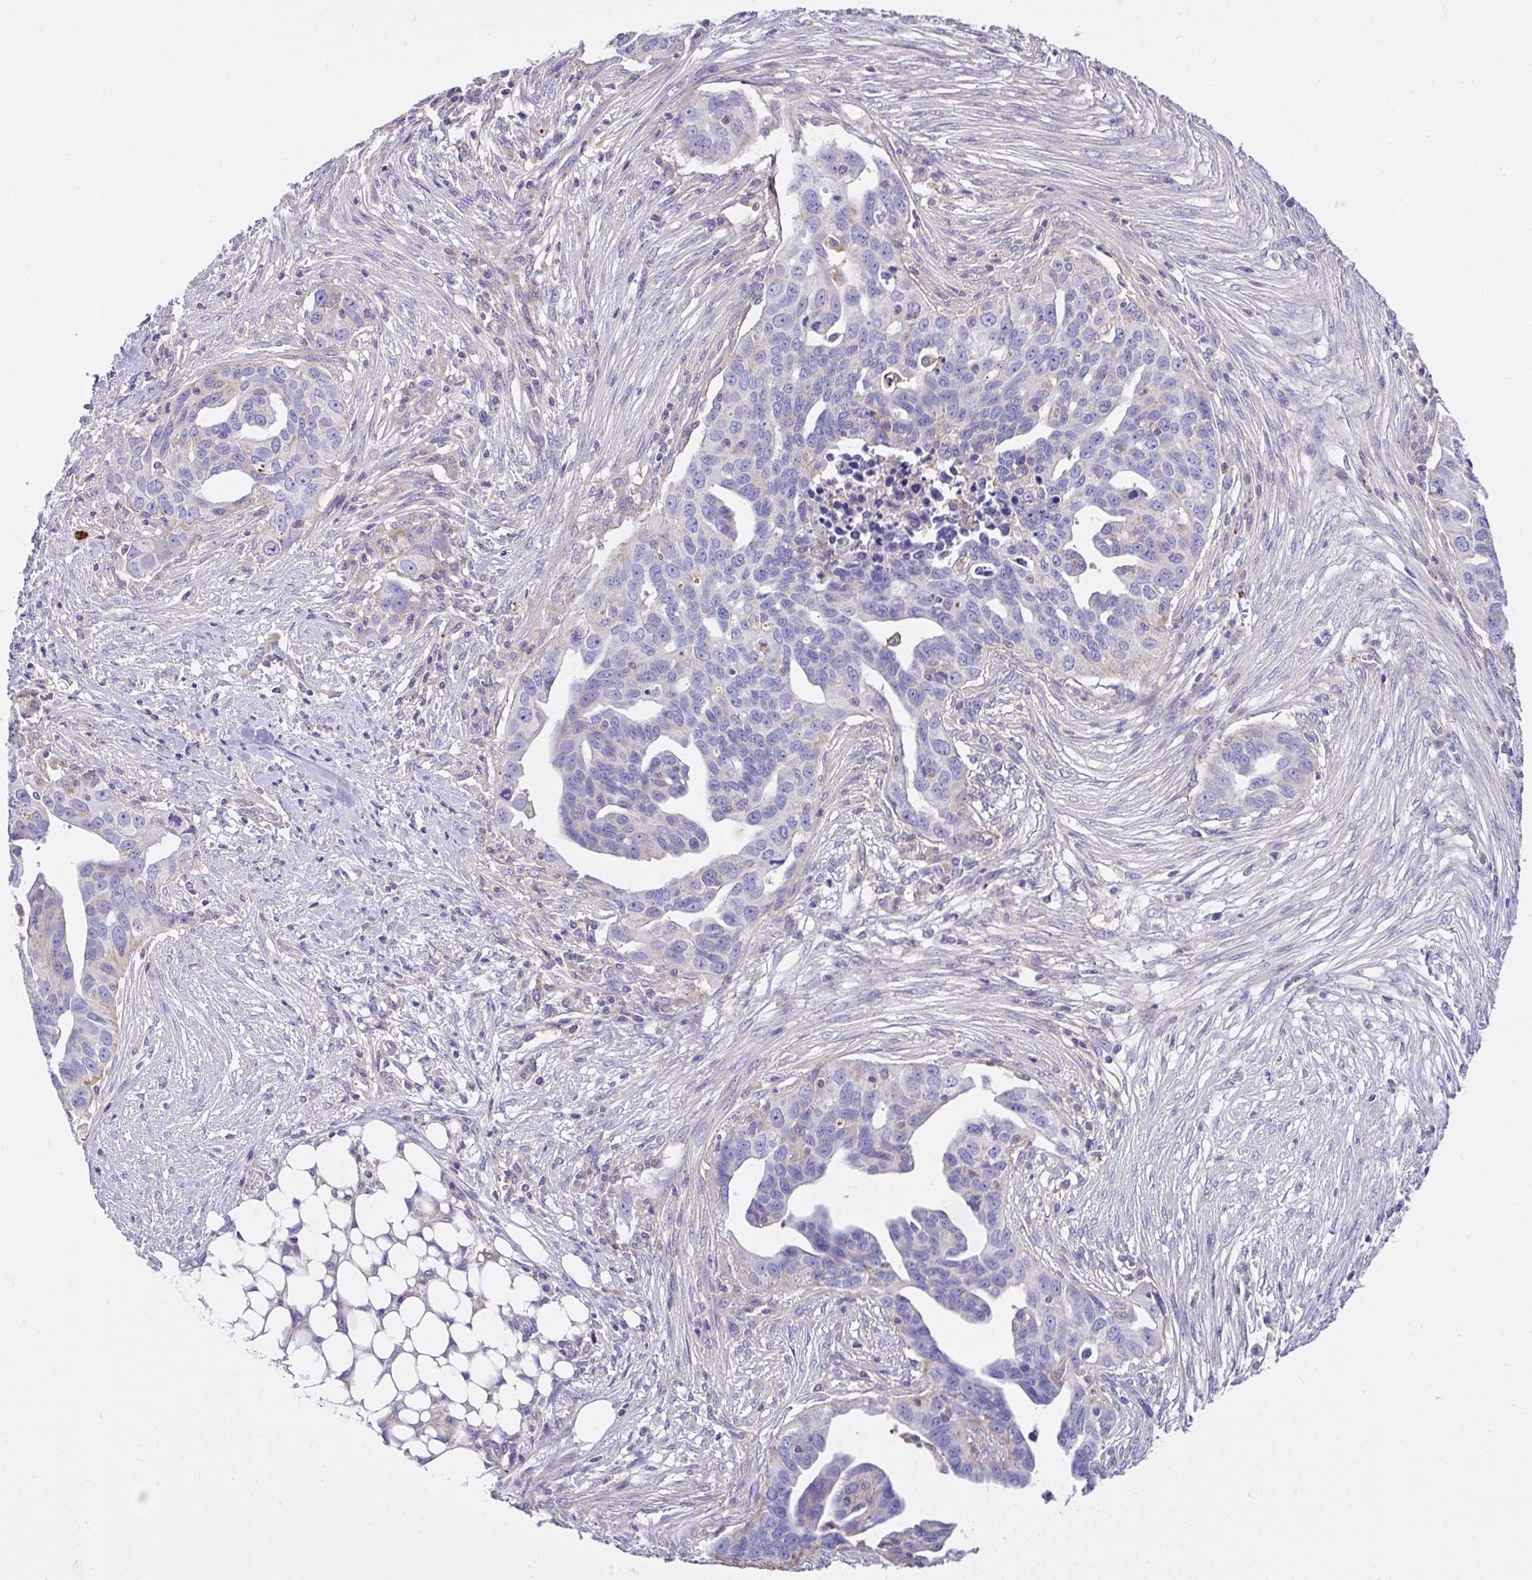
{"staining": {"intensity": "negative", "quantity": "none", "location": "none"}, "tissue": "ovarian cancer", "cell_type": "Tumor cells", "image_type": "cancer", "snomed": [{"axis": "morphology", "description": "Carcinoma, endometroid"}, {"axis": "morphology", "description": "Cystadenocarcinoma, serous, NOS"}, {"axis": "topography", "description": "Ovary"}], "caption": "A photomicrograph of human ovarian cancer is negative for staining in tumor cells.", "gene": "CCDC142", "patient": {"sex": "female", "age": 45}}